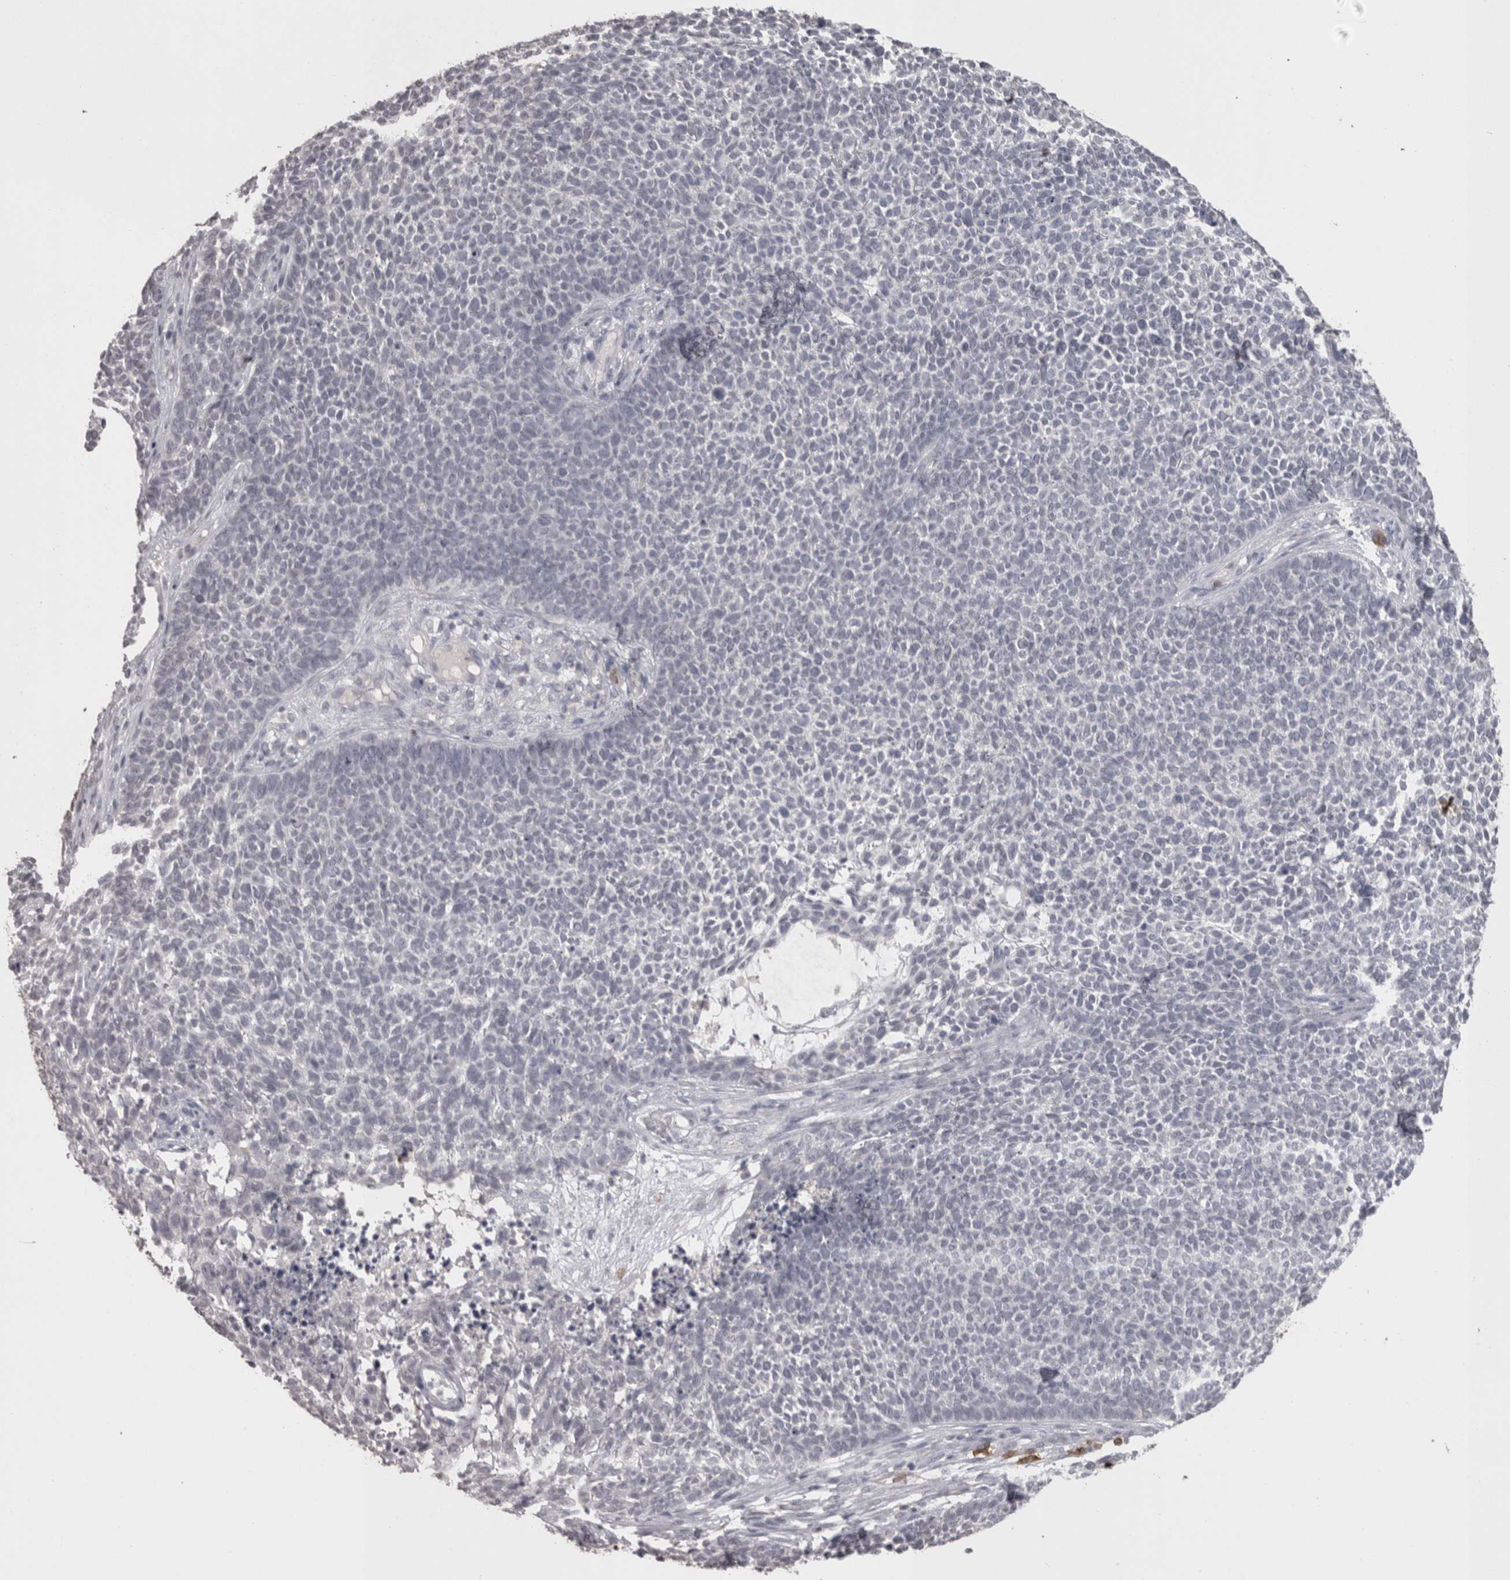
{"staining": {"intensity": "negative", "quantity": "none", "location": "none"}, "tissue": "skin cancer", "cell_type": "Tumor cells", "image_type": "cancer", "snomed": [{"axis": "morphology", "description": "Basal cell carcinoma"}, {"axis": "topography", "description": "Skin"}], "caption": "The immunohistochemistry (IHC) photomicrograph has no significant positivity in tumor cells of skin basal cell carcinoma tissue.", "gene": "LAX1", "patient": {"sex": "female", "age": 84}}